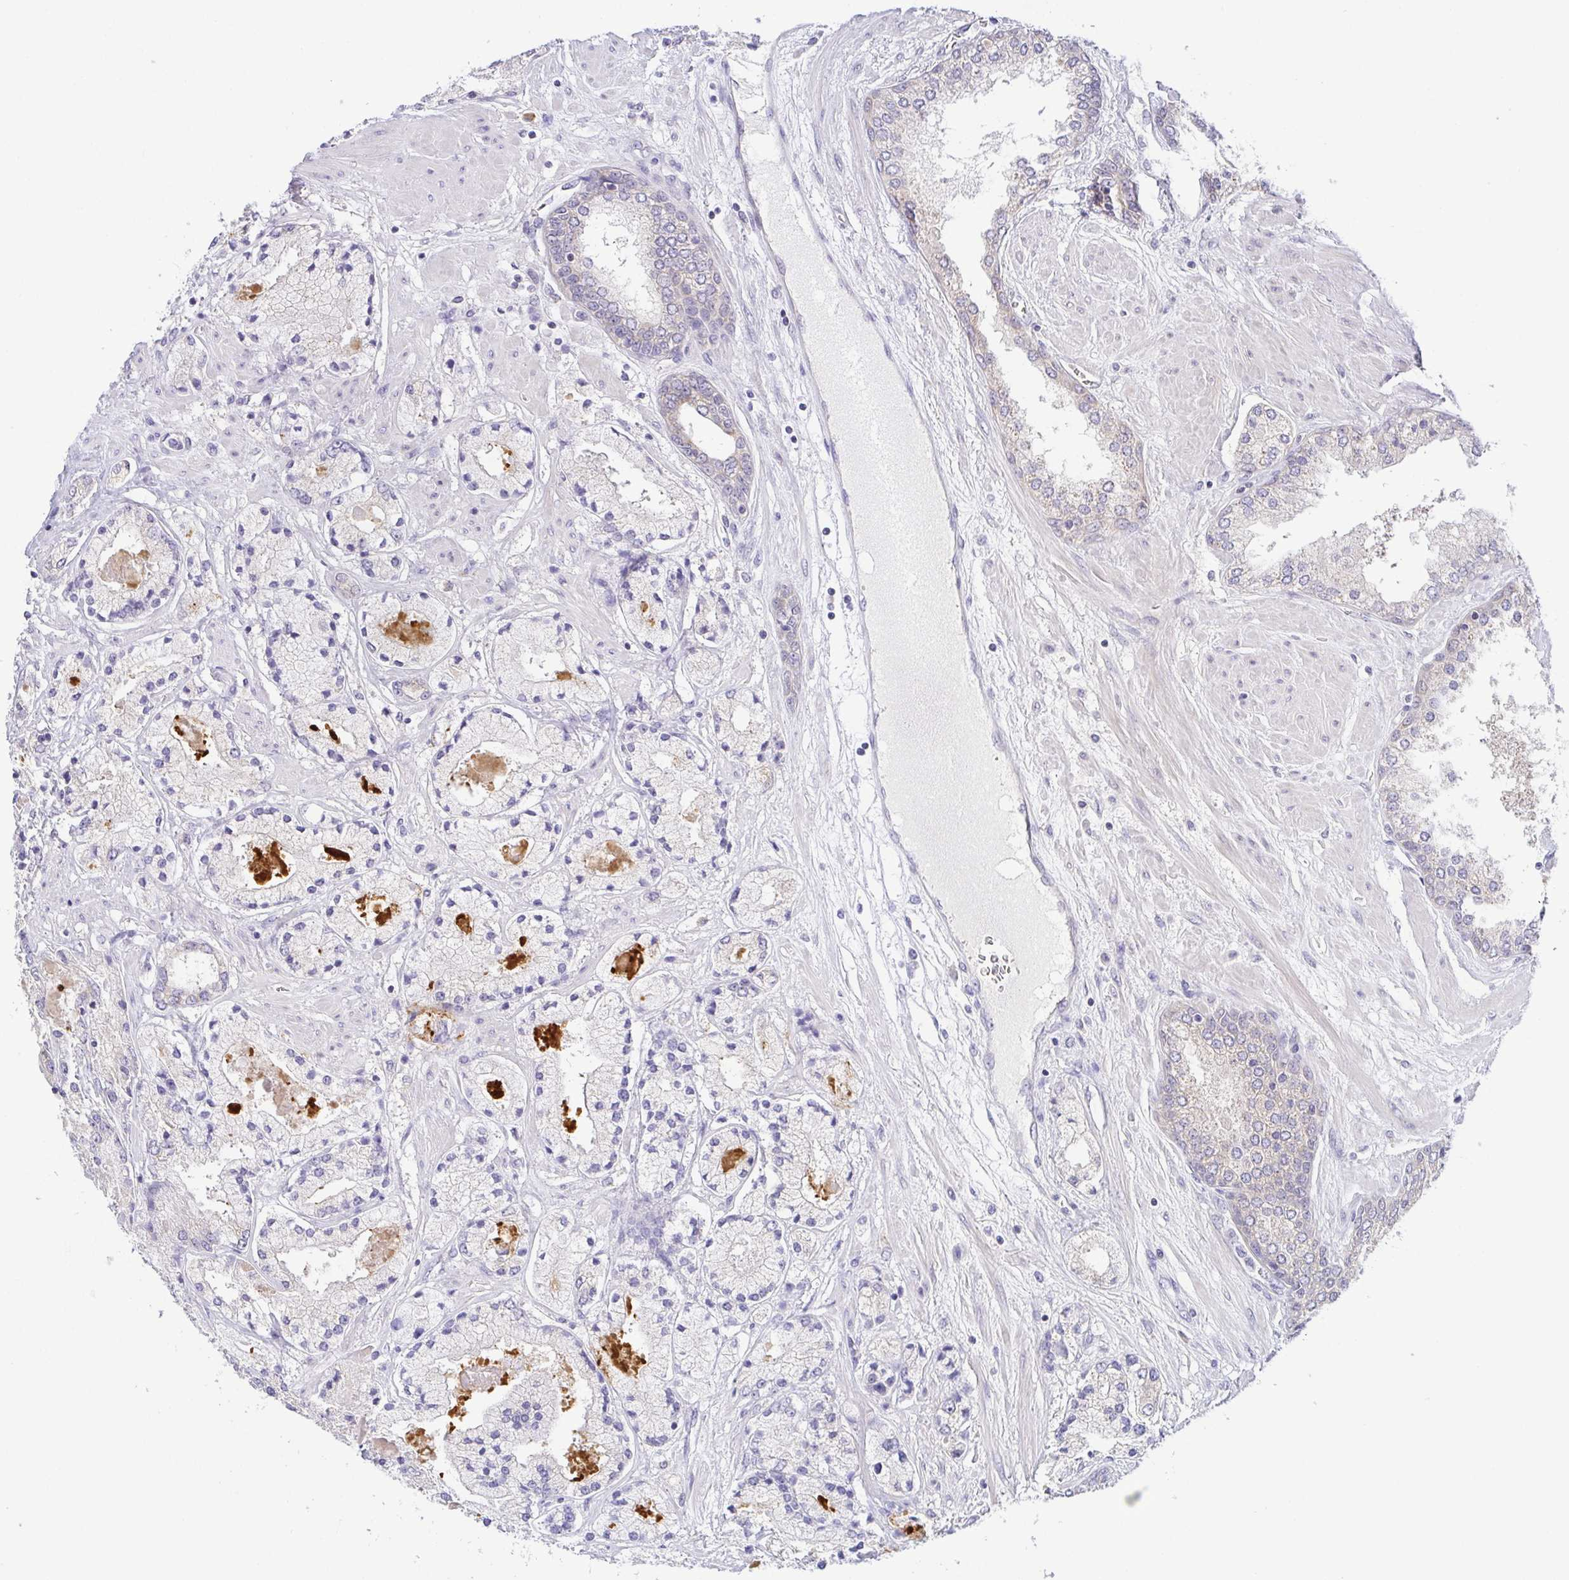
{"staining": {"intensity": "weak", "quantity": "<25%", "location": "cytoplasmic/membranous"}, "tissue": "prostate cancer", "cell_type": "Tumor cells", "image_type": "cancer", "snomed": [{"axis": "morphology", "description": "Adenocarcinoma, High grade"}, {"axis": "topography", "description": "Prostate"}], "caption": "This is a image of immunohistochemistry (IHC) staining of prostate cancer, which shows no positivity in tumor cells.", "gene": "BCL2L1", "patient": {"sex": "male", "age": 67}}